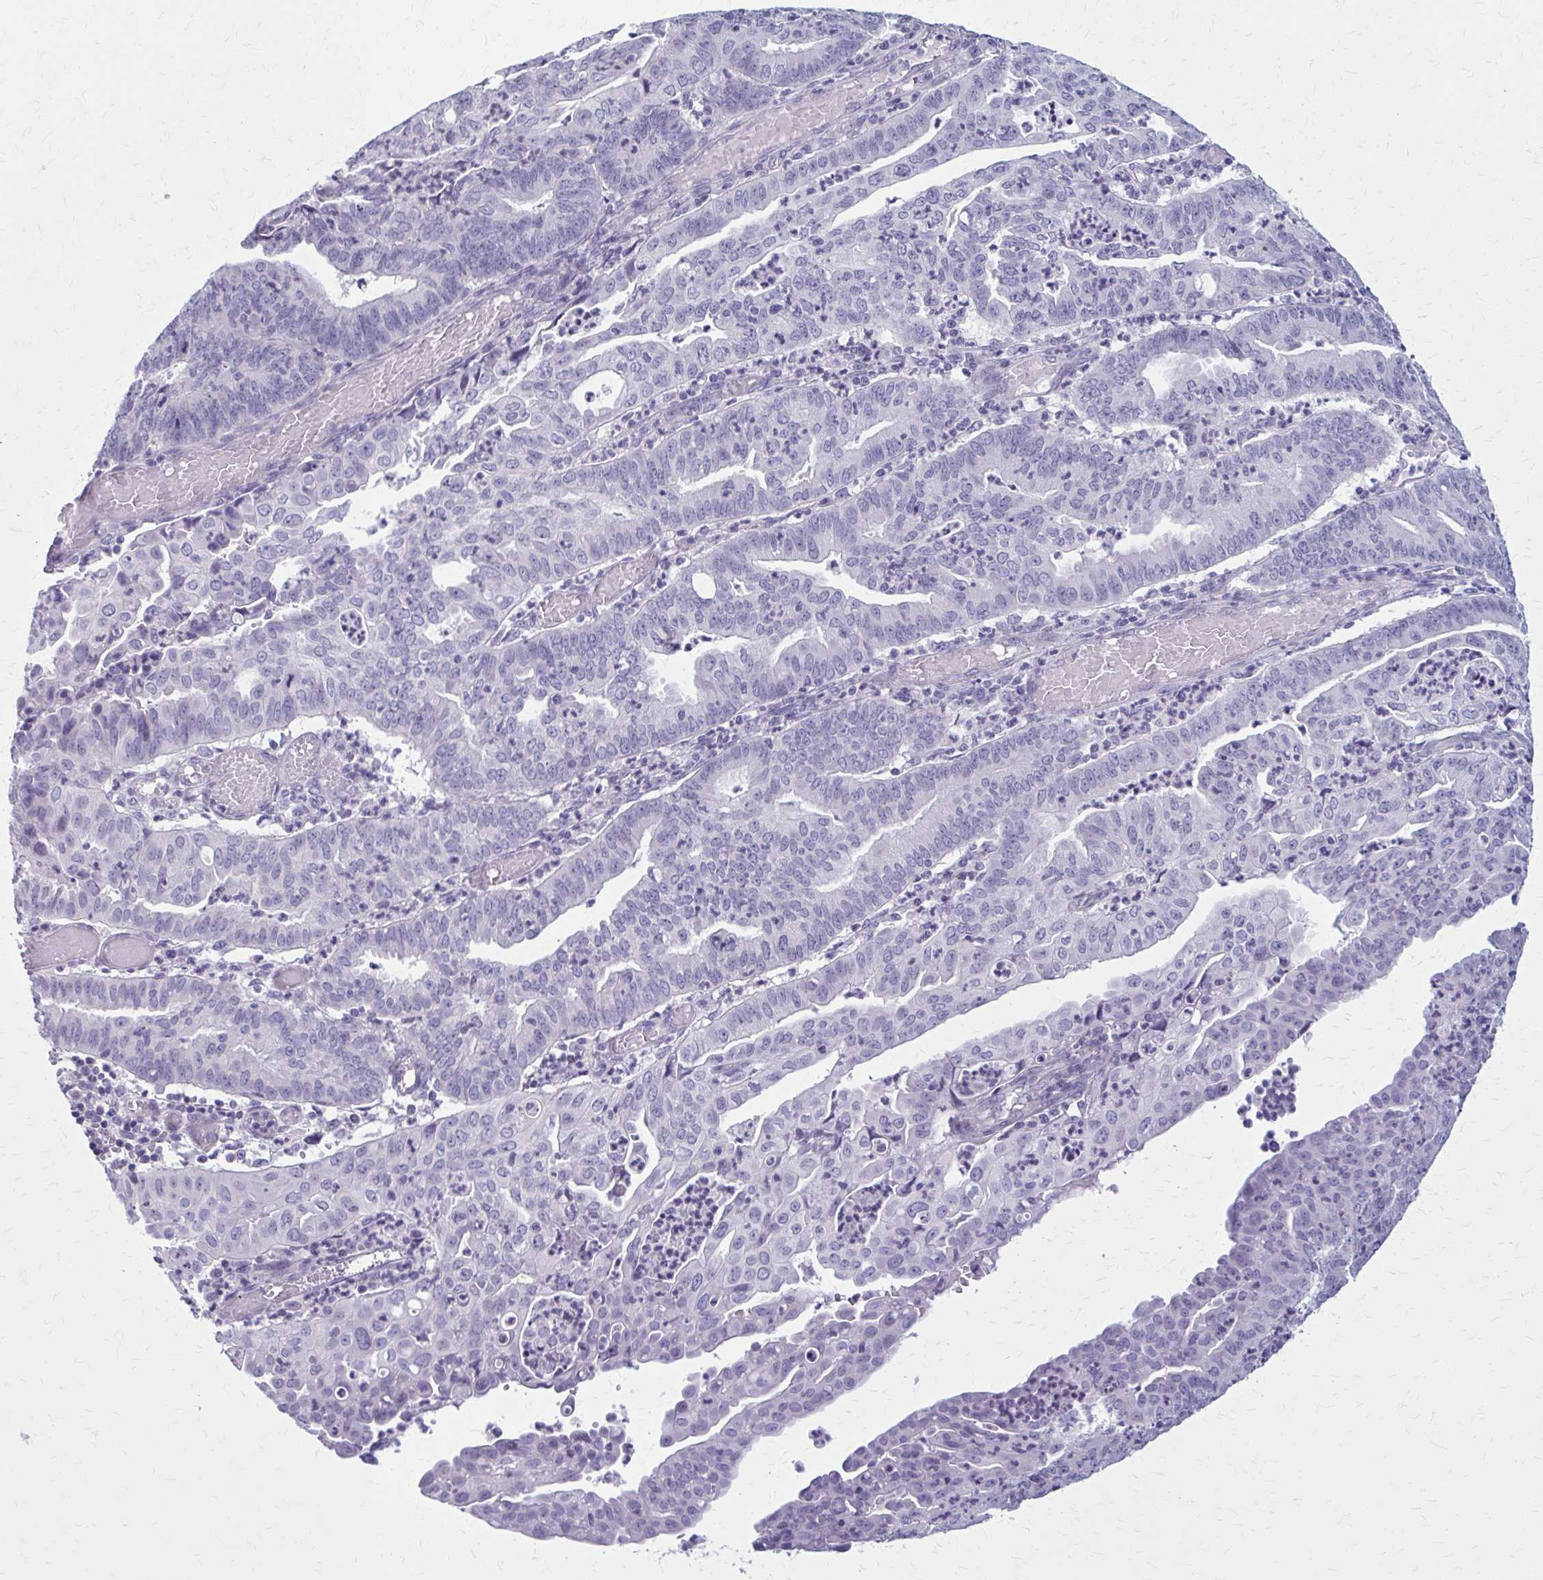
{"staining": {"intensity": "negative", "quantity": "none", "location": "none"}, "tissue": "endometrial cancer", "cell_type": "Tumor cells", "image_type": "cancer", "snomed": [{"axis": "morphology", "description": "Adenocarcinoma, NOS"}, {"axis": "topography", "description": "Endometrium"}], "caption": "Adenocarcinoma (endometrial) stained for a protein using immunohistochemistry shows no positivity tumor cells.", "gene": "CASQ2", "patient": {"sex": "female", "age": 60}}